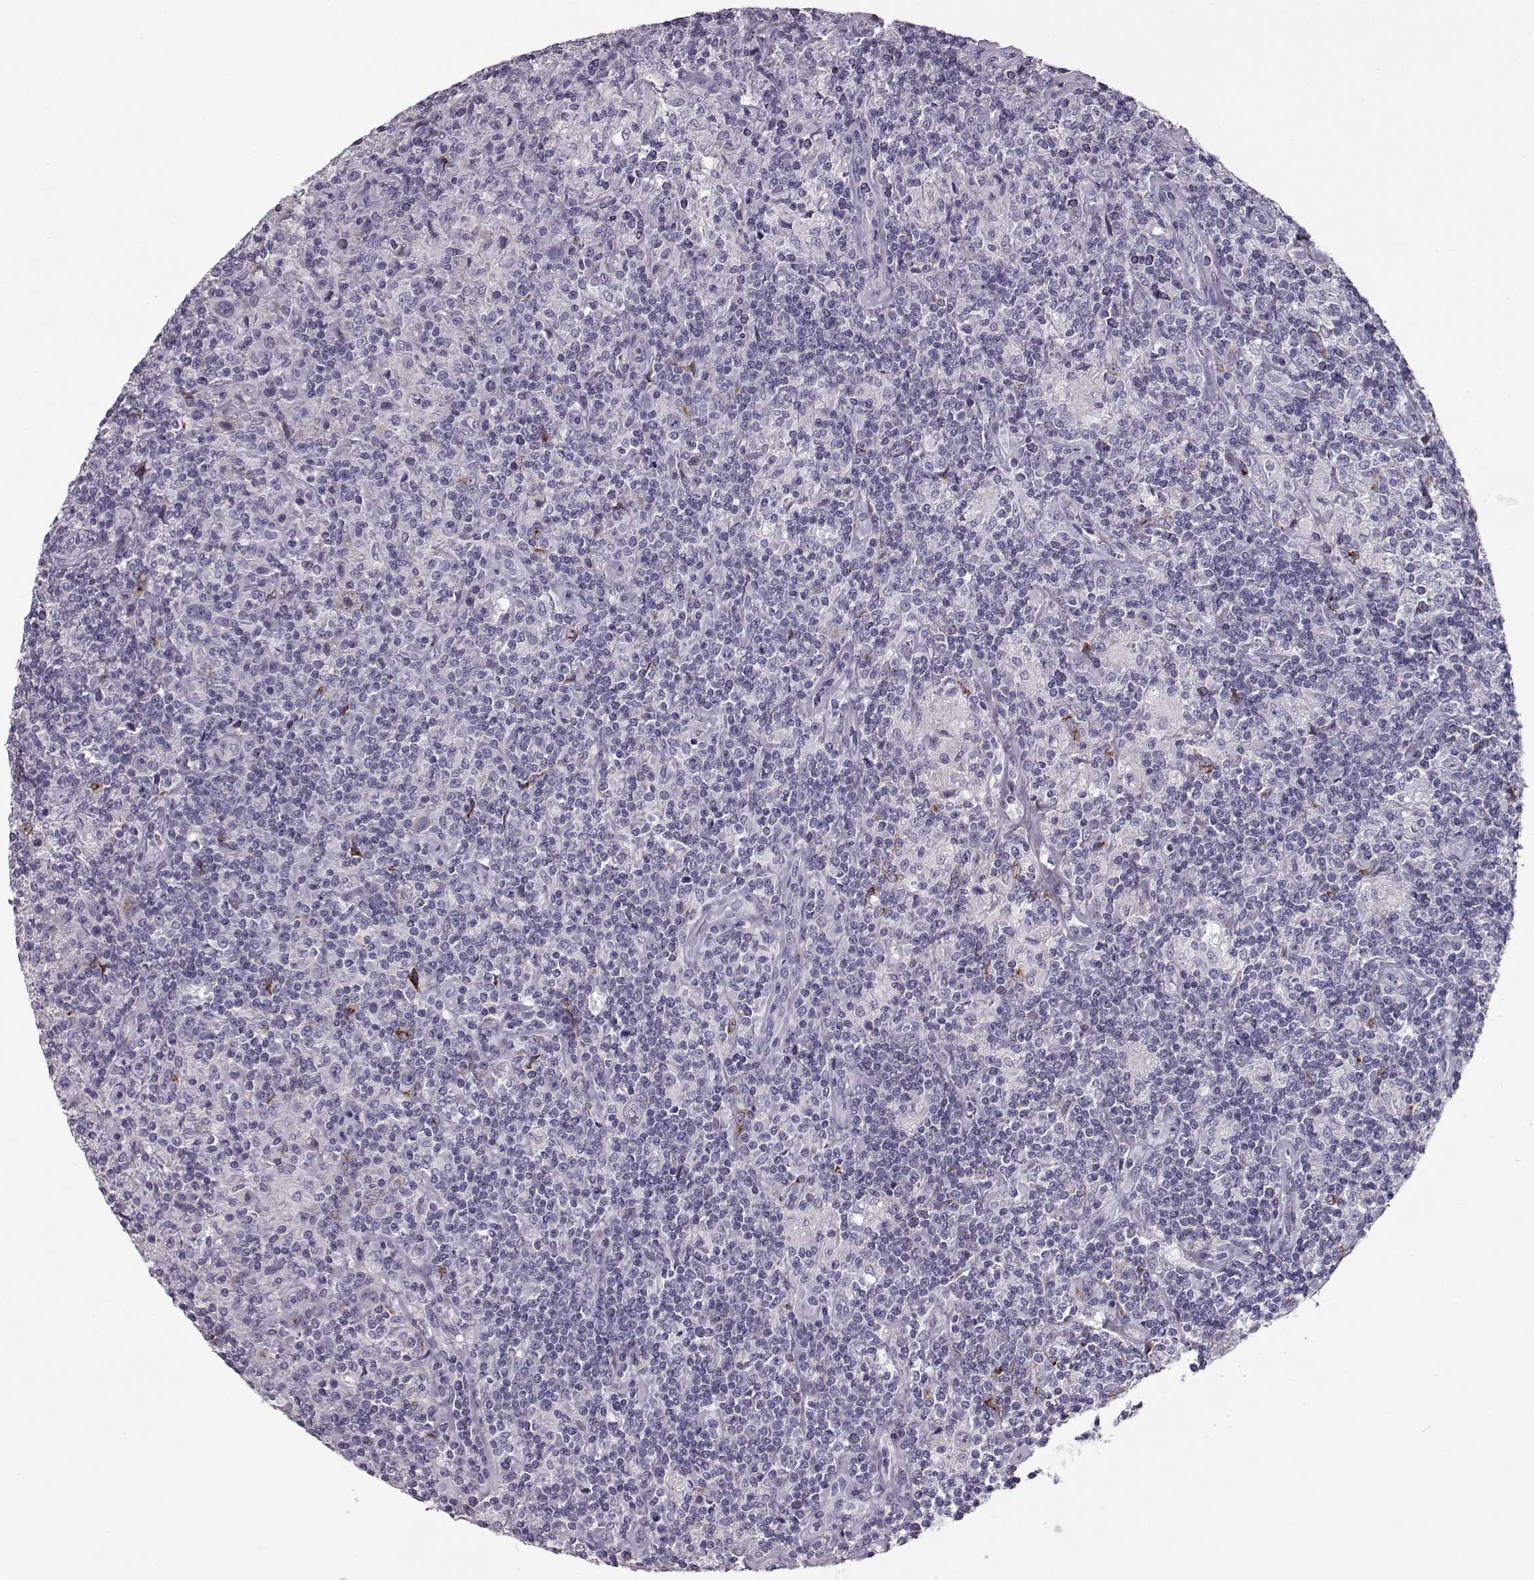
{"staining": {"intensity": "negative", "quantity": "none", "location": "none"}, "tissue": "lymphoma", "cell_type": "Tumor cells", "image_type": "cancer", "snomed": [{"axis": "morphology", "description": "Hodgkin's disease, NOS"}, {"axis": "topography", "description": "Lymph node"}], "caption": "High magnification brightfield microscopy of Hodgkin's disease stained with DAB (3,3'-diaminobenzidine) (brown) and counterstained with hematoxylin (blue): tumor cells show no significant positivity.", "gene": "CCL19", "patient": {"sex": "male", "age": 70}}